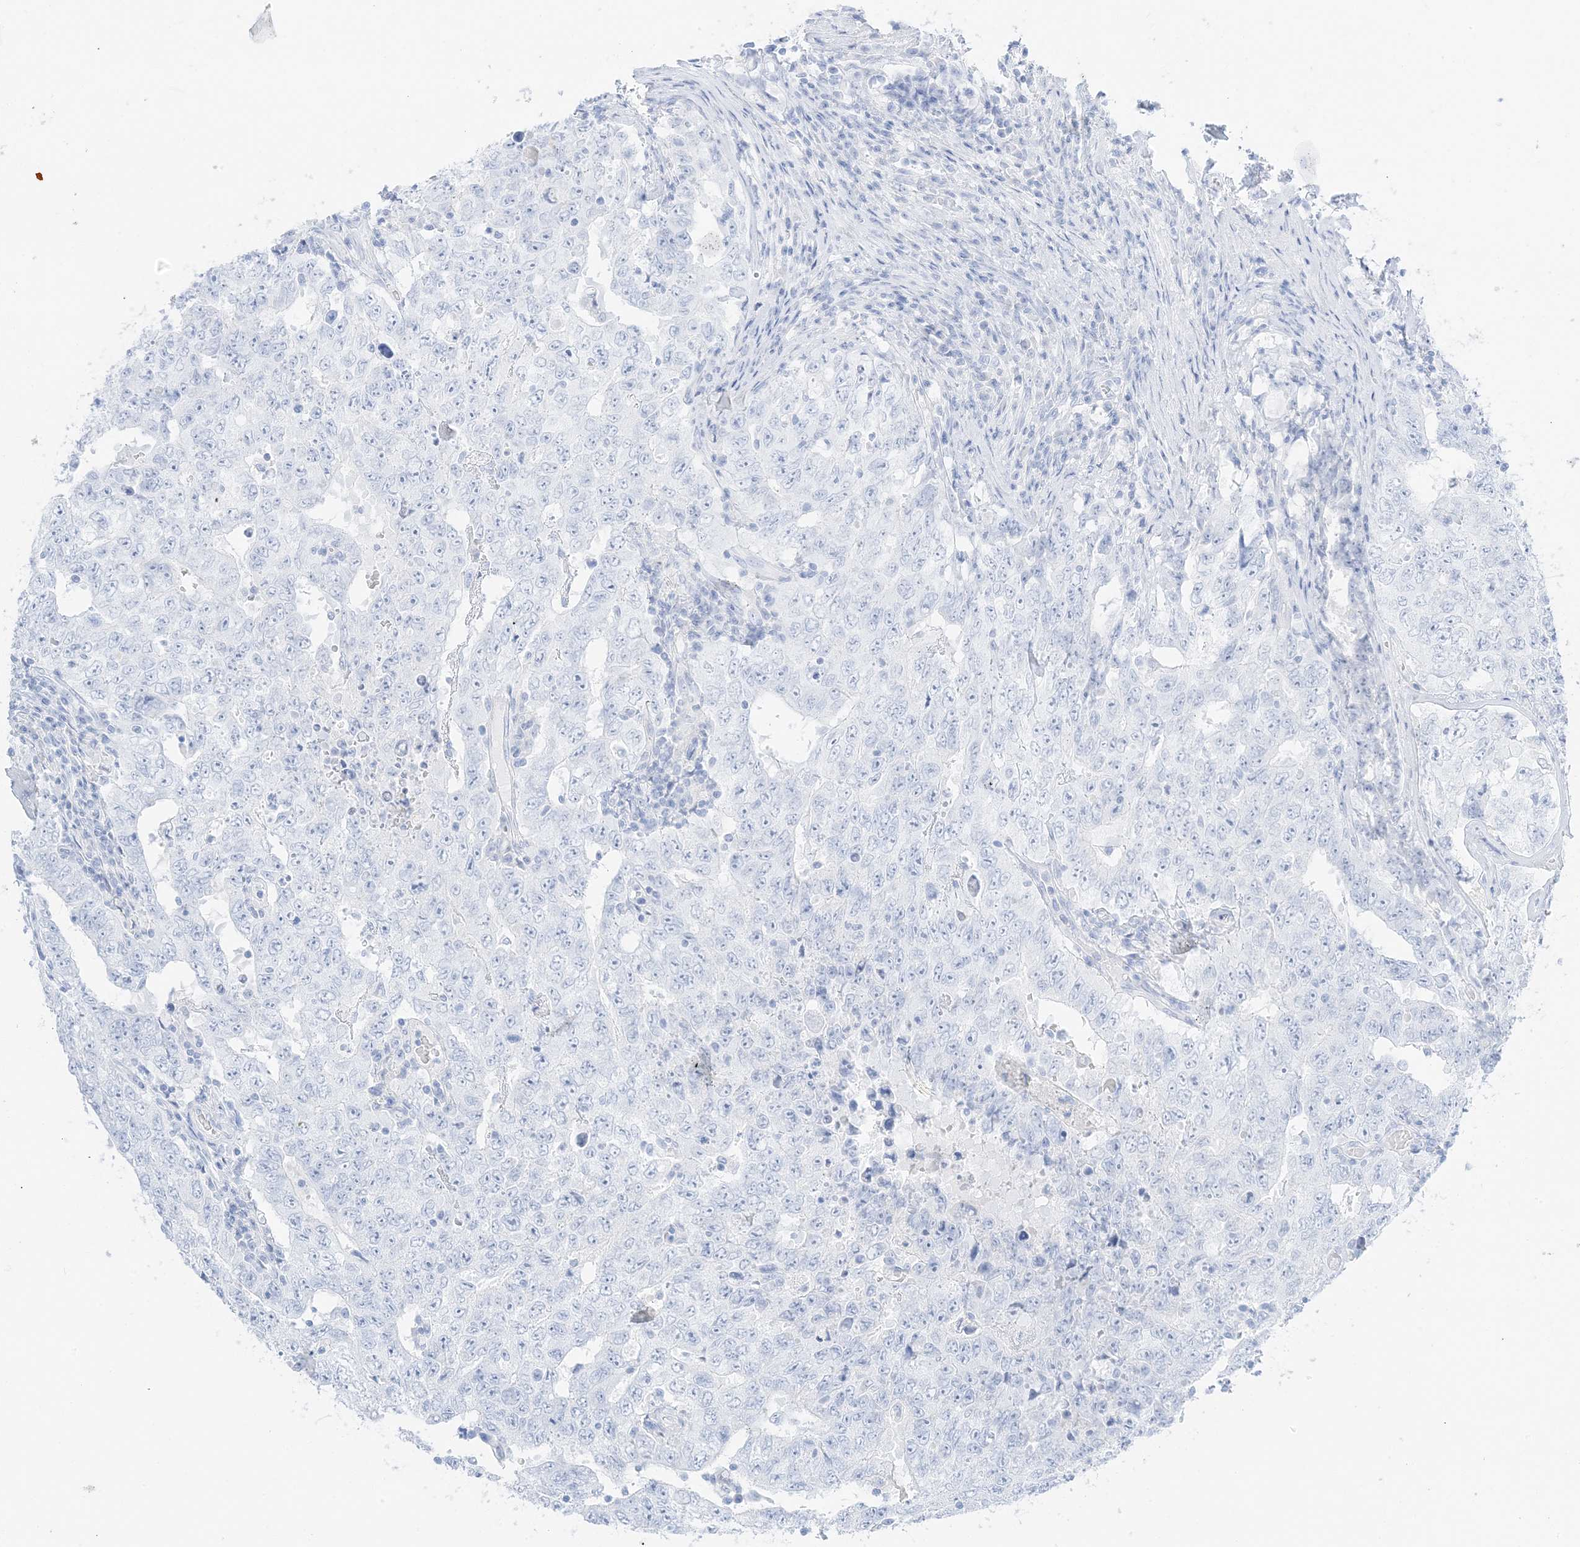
{"staining": {"intensity": "negative", "quantity": "none", "location": "none"}, "tissue": "testis cancer", "cell_type": "Tumor cells", "image_type": "cancer", "snomed": [{"axis": "morphology", "description": "Carcinoma, Embryonal, NOS"}, {"axis": "topography", "description": "Testis"}], "caption": "Immunohistochemistry (IHC) histopathology image of neoplastic tissue: human embryonal carcinoma (testis) stained with DAB shows no significant protein expression in tumor cells.", "gene": "SLC22A13", "patient": {"sex": "male", "age": 26}}